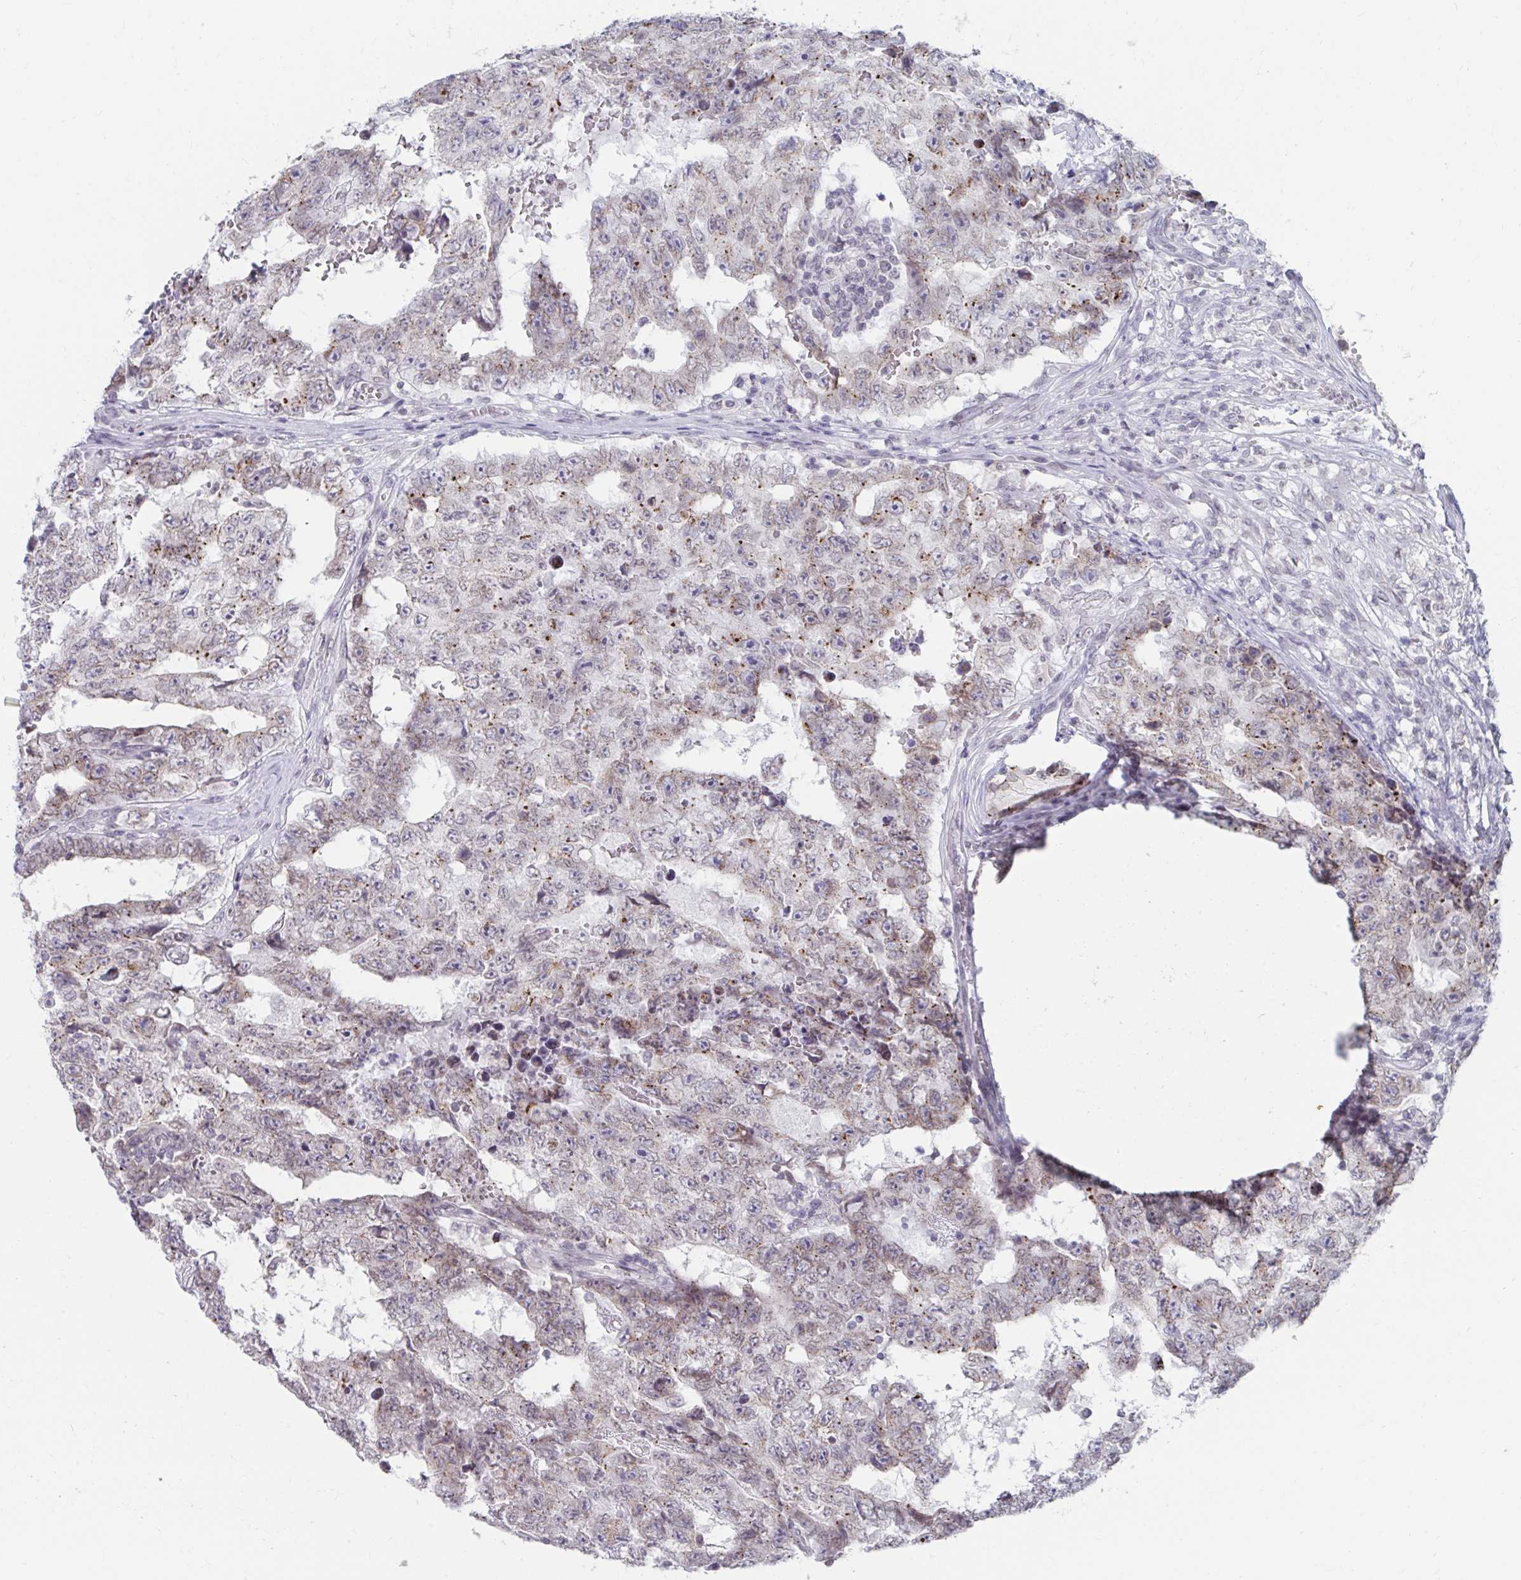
{"staining": {"intensity": "moderate", "quantity": "<25%", "location": "cytoplasmic/membranous"}, "tissue": "testis cancer", "cell_type": "Tumor cells", "image_type": "cancer", "snomed": [{"axis": "morphology", "description": "Carcinoma, Embryonal, NOS"}, {"axis": "topography", "description": "Testis"}], "caption": "Immunohistochemical staining of human testis cancer exhibits low levels of moderate cytoplasmic/membranous protein positivity in approximately <25% of tumor cells.", "gene": "NUP133", "patient": {"sex": "male", "age": 25}}